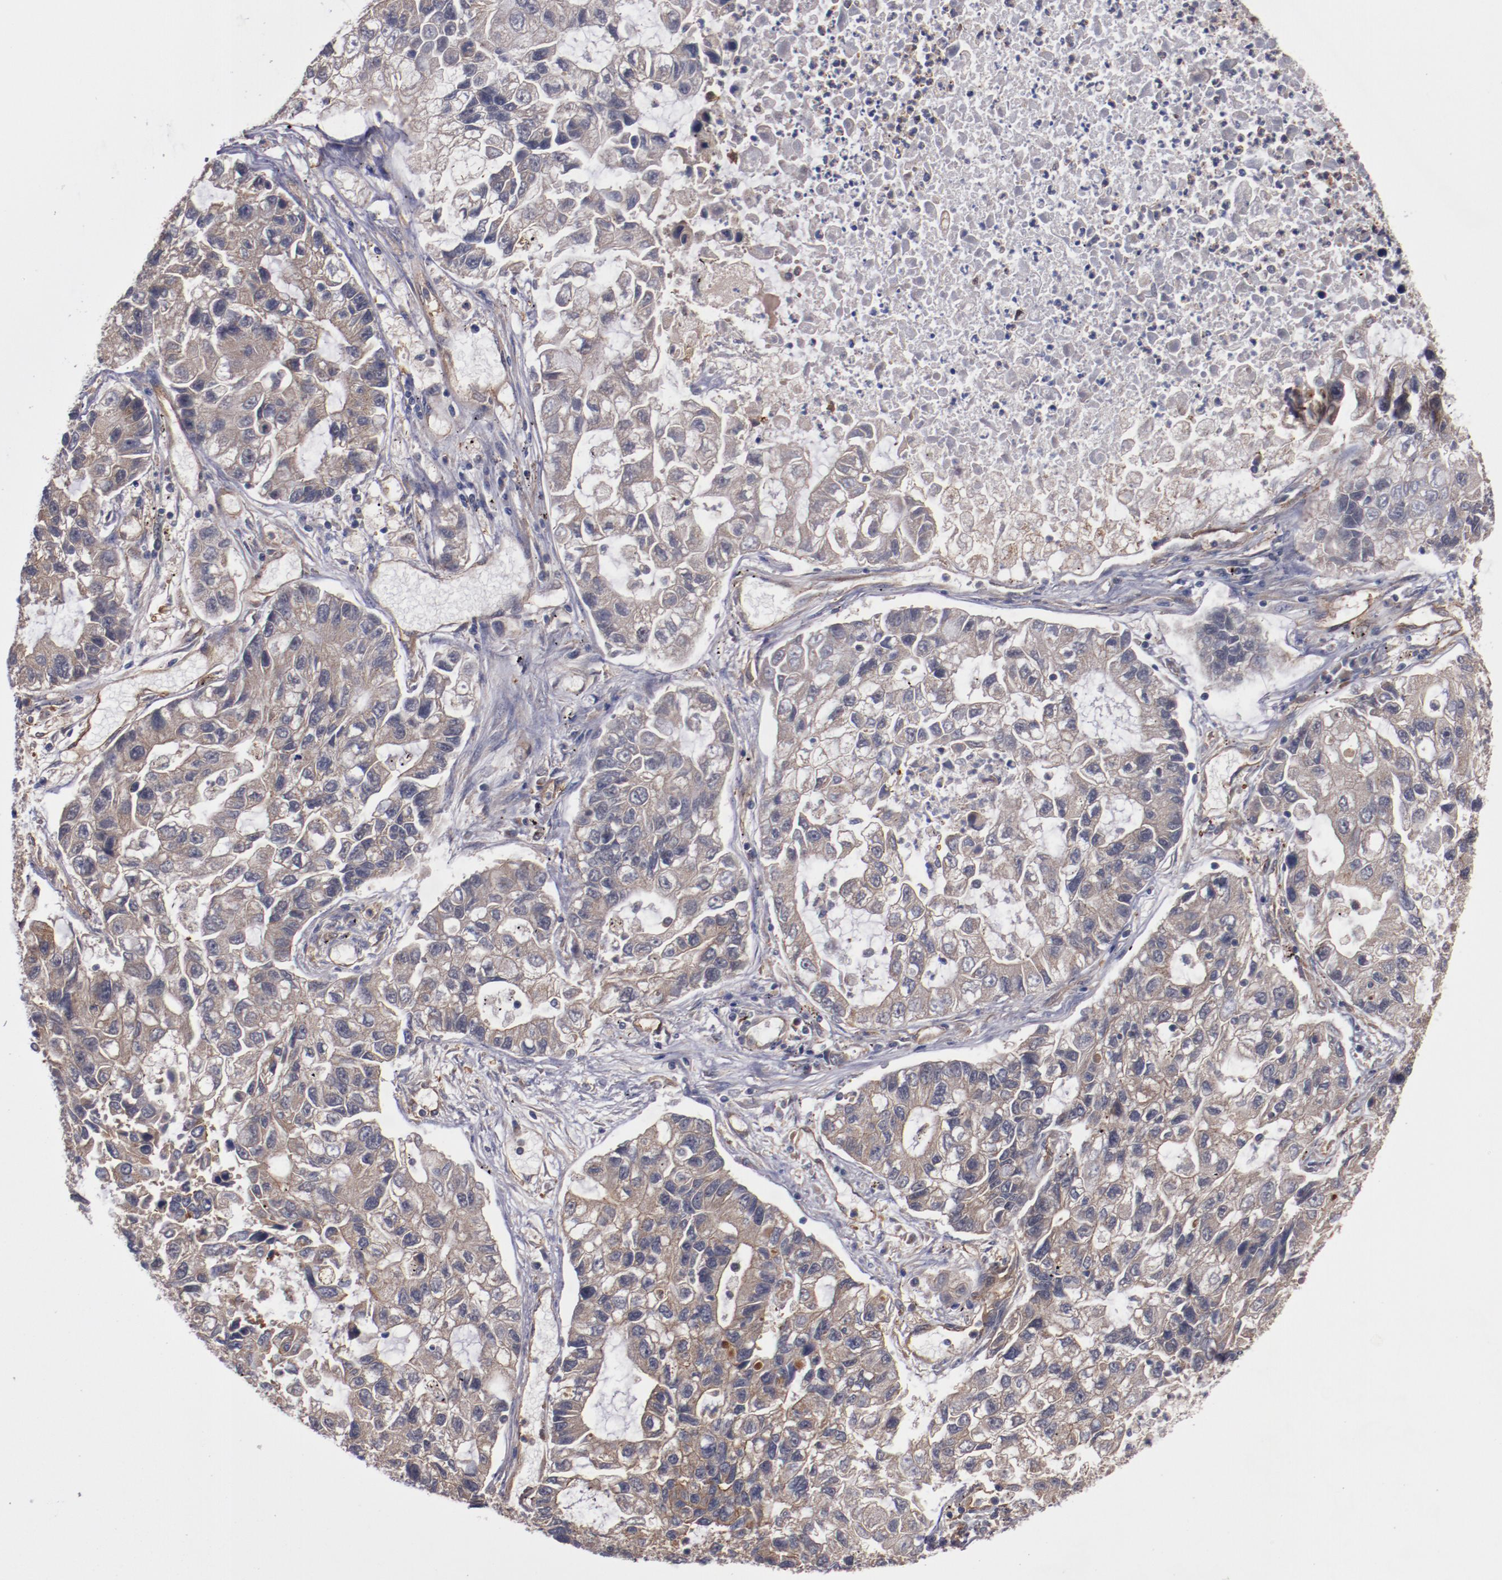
{"staining": {"intensity": "moderate", "quantity": "25%-75%", "location": "cytoplasmic/membranous"}, "tissue": "lung cancer", "cell_type": "Tumor cells", "image_type": "cancer", "snomed": [{"axis": "morphology", "description": "Adenocarcinoma, NOS"}, {"axis": "topography", "description": "Lung"}], "caption": "DAB (3,3'-diaminobenzidine) immunohistochemical staining of lung adenocarcinoma exhibits moderate cytoplasmic/membranous protein expression in approximately 25%-75% of tumor cells.", "gene": "DNAAF2", "patient": {"sex": "female", "age": 51}}